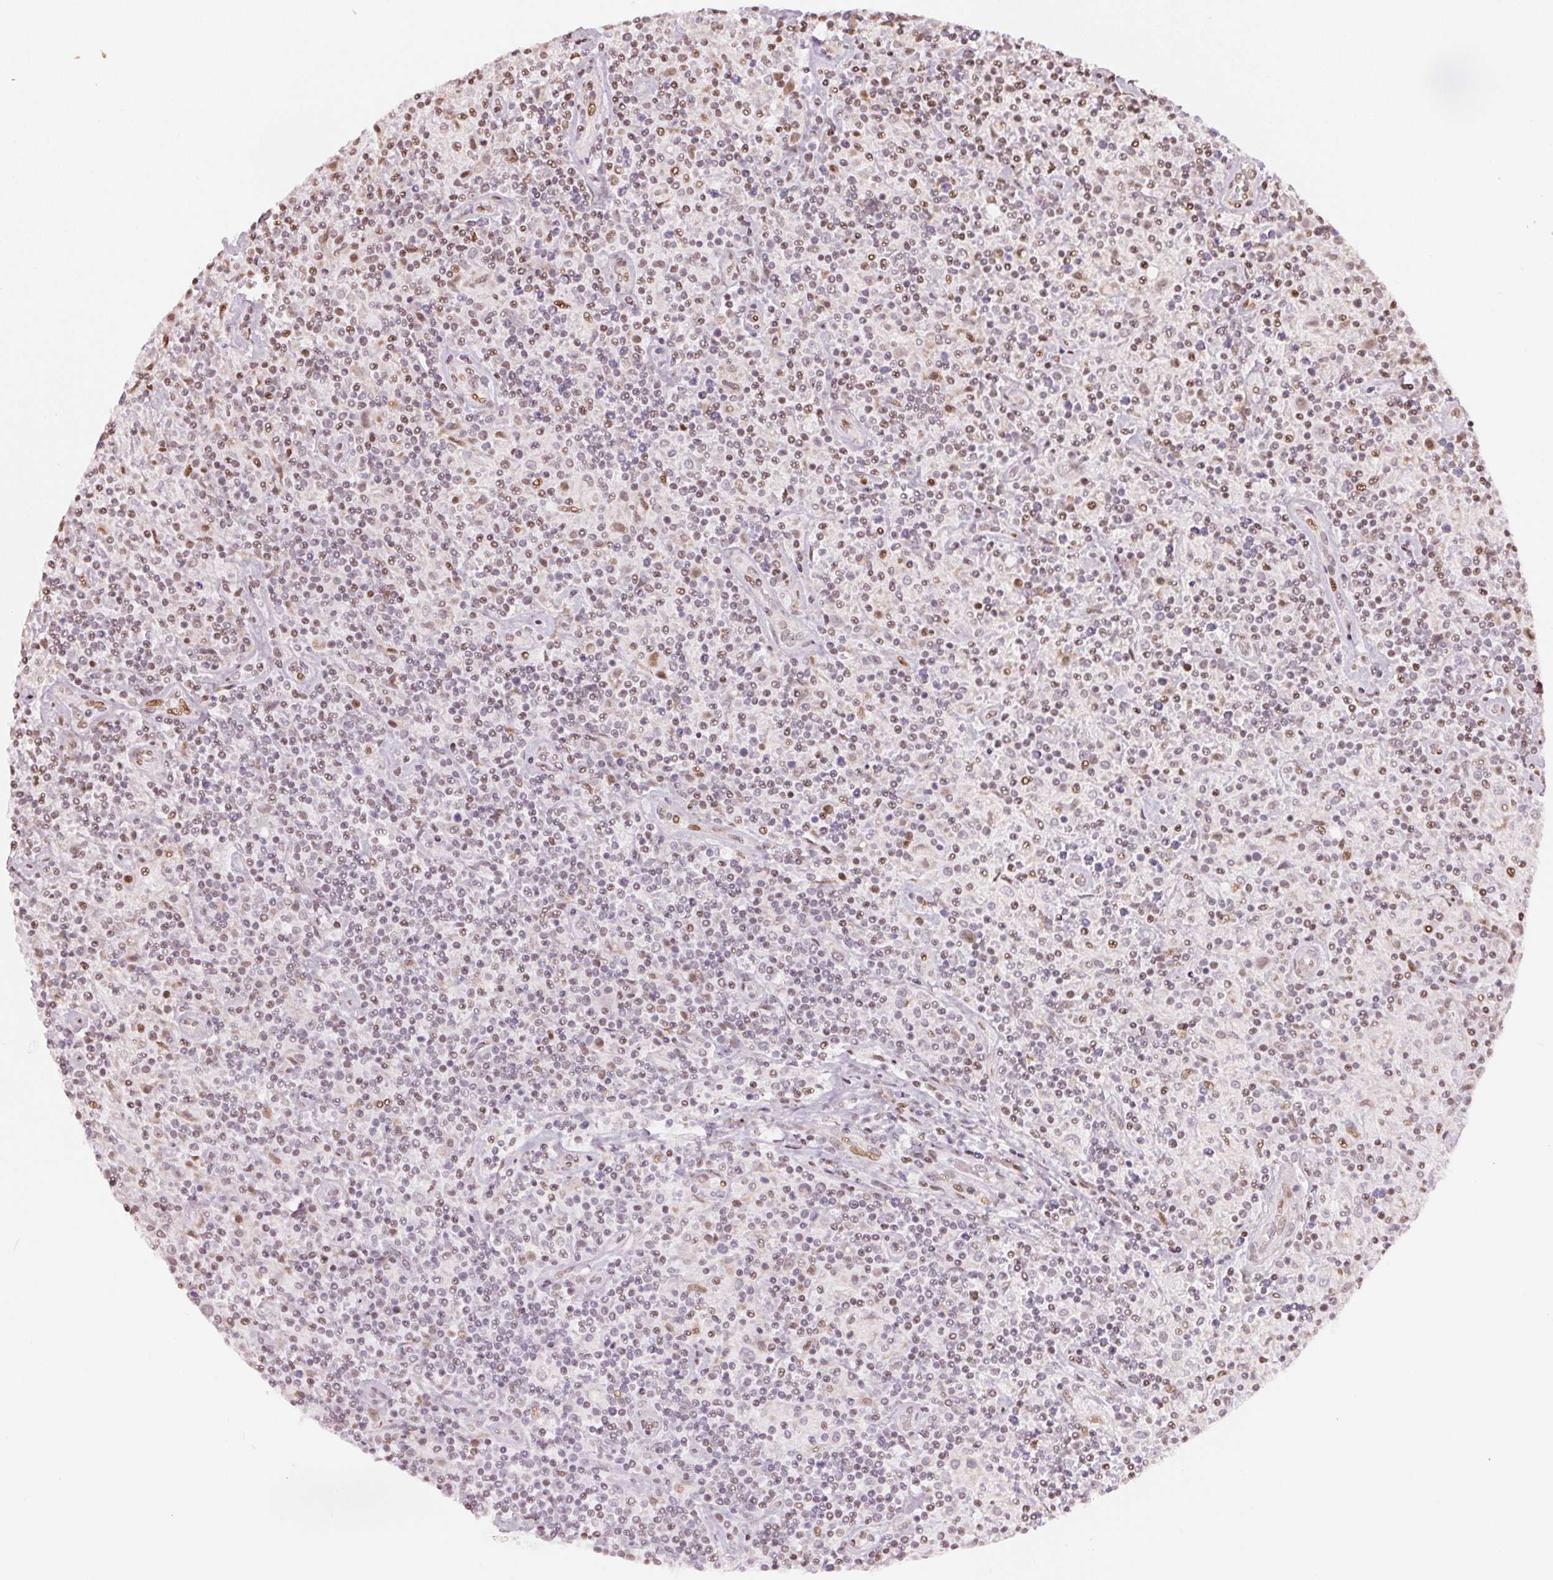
{"staining": {"intensity": "negative", "quantity": "none", "location": "none"}, "tissue": "lymphoma", "cell_type": "Tumor cells", "image_type": "cancer", "snomed": [{"axis": "morphology", "description": "Hodgkin's disease, NOS"}, {"axis": "topography", "description": "Lymph node"}], "caption": "Lymphoma was stained to show a protein in brown. There is no significant positivity in tumor cells. Nuclei are stained in blue.", "gene": "KAT6A", "patient": {"sex": "male", "age": 70}}